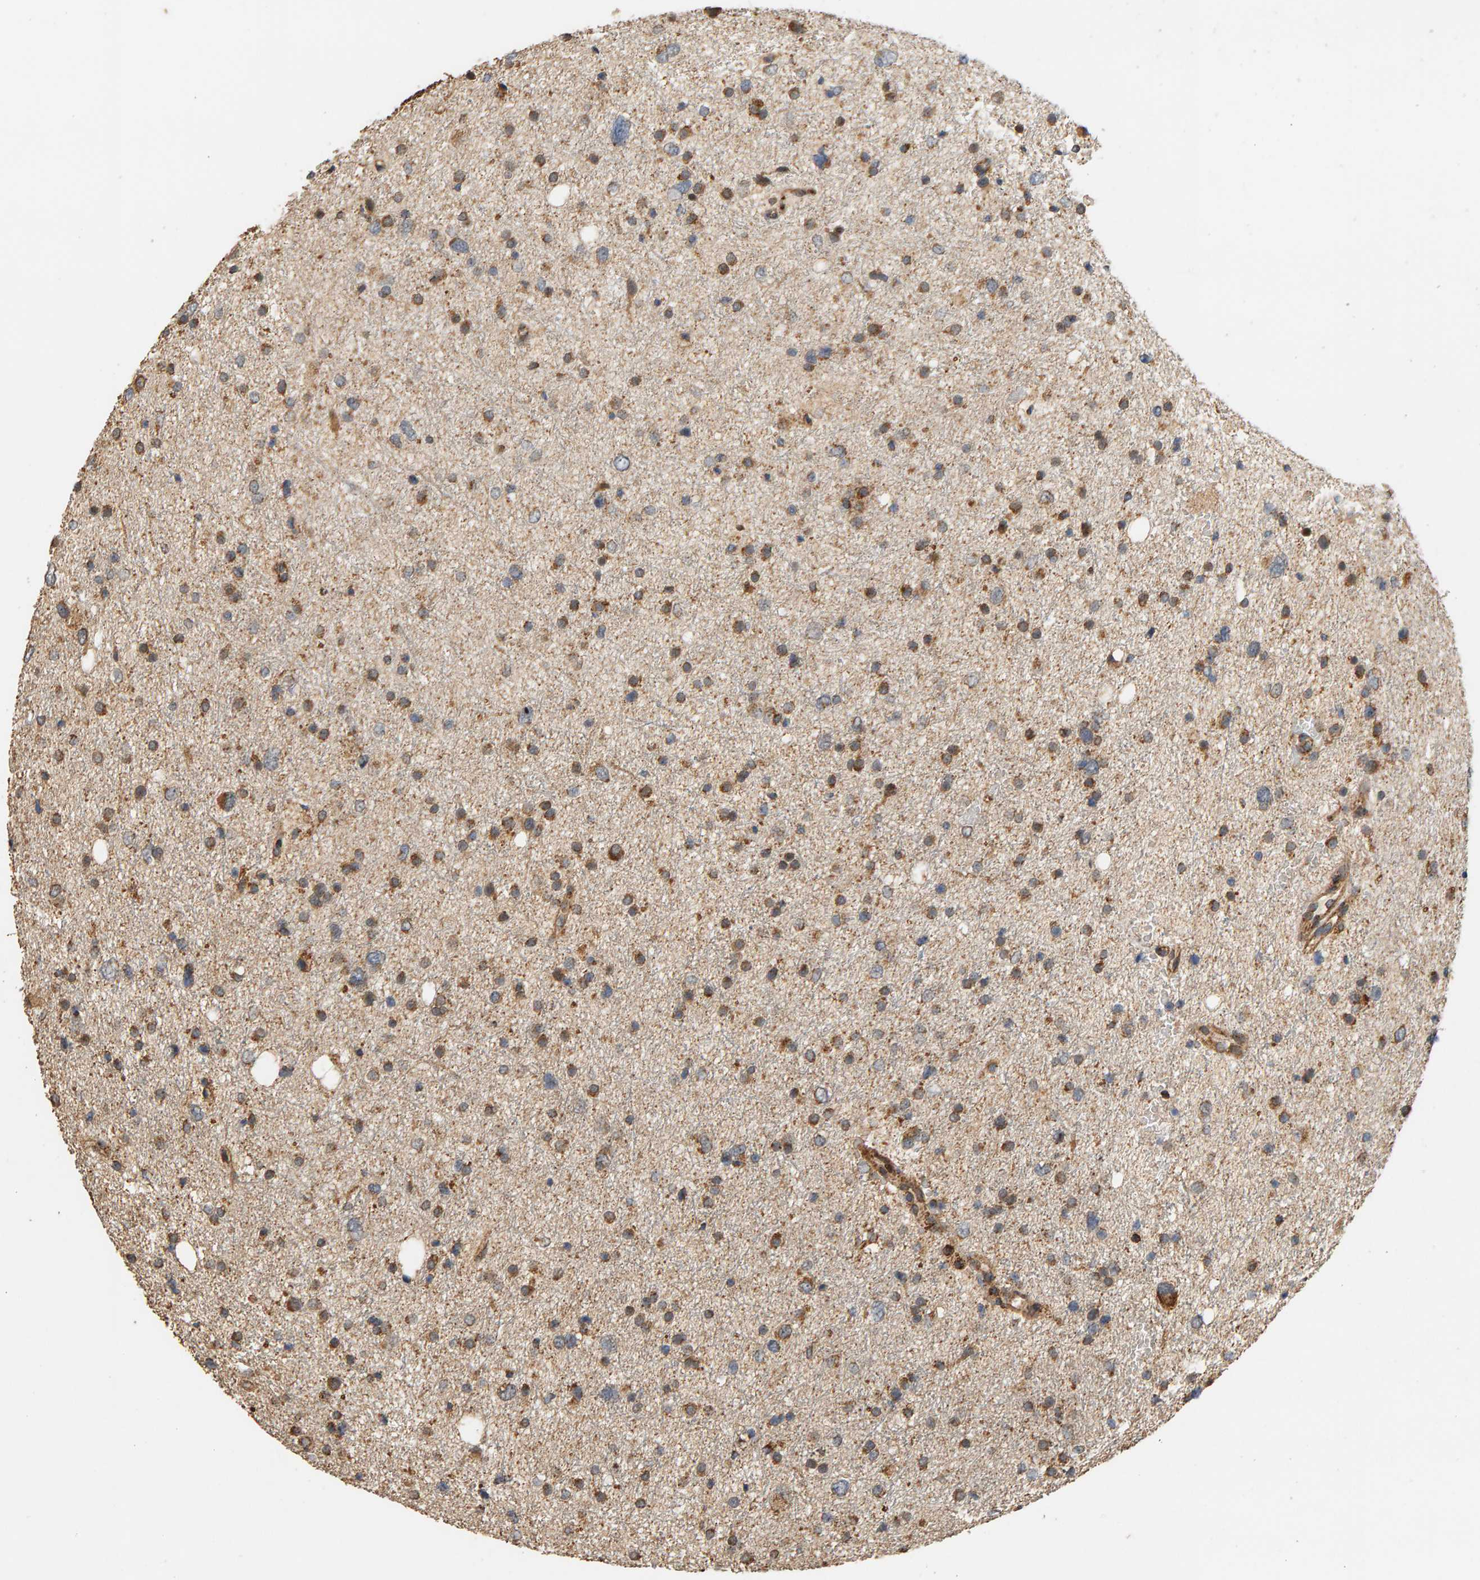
{"staining": {"intensity": "moderate", "quantity": ">75%", "location": "cytoplasmic/membranous"}, "tissue": "glioma", "cell_type": "Tumor cells", "image_type": "cancer", "snomed": [{"axis": "morphology", "description": "Glioma, malignant, Low grade"}, {"axis": "topography", "description": "Brain"}], "caption": "Tumor cells reveal medium levels of moderate cytoplasmic/membranous expression in about >75% of cells in human glioma.", "gene": "GSTK1", "patient": {"sex": "female", "age": 37}}